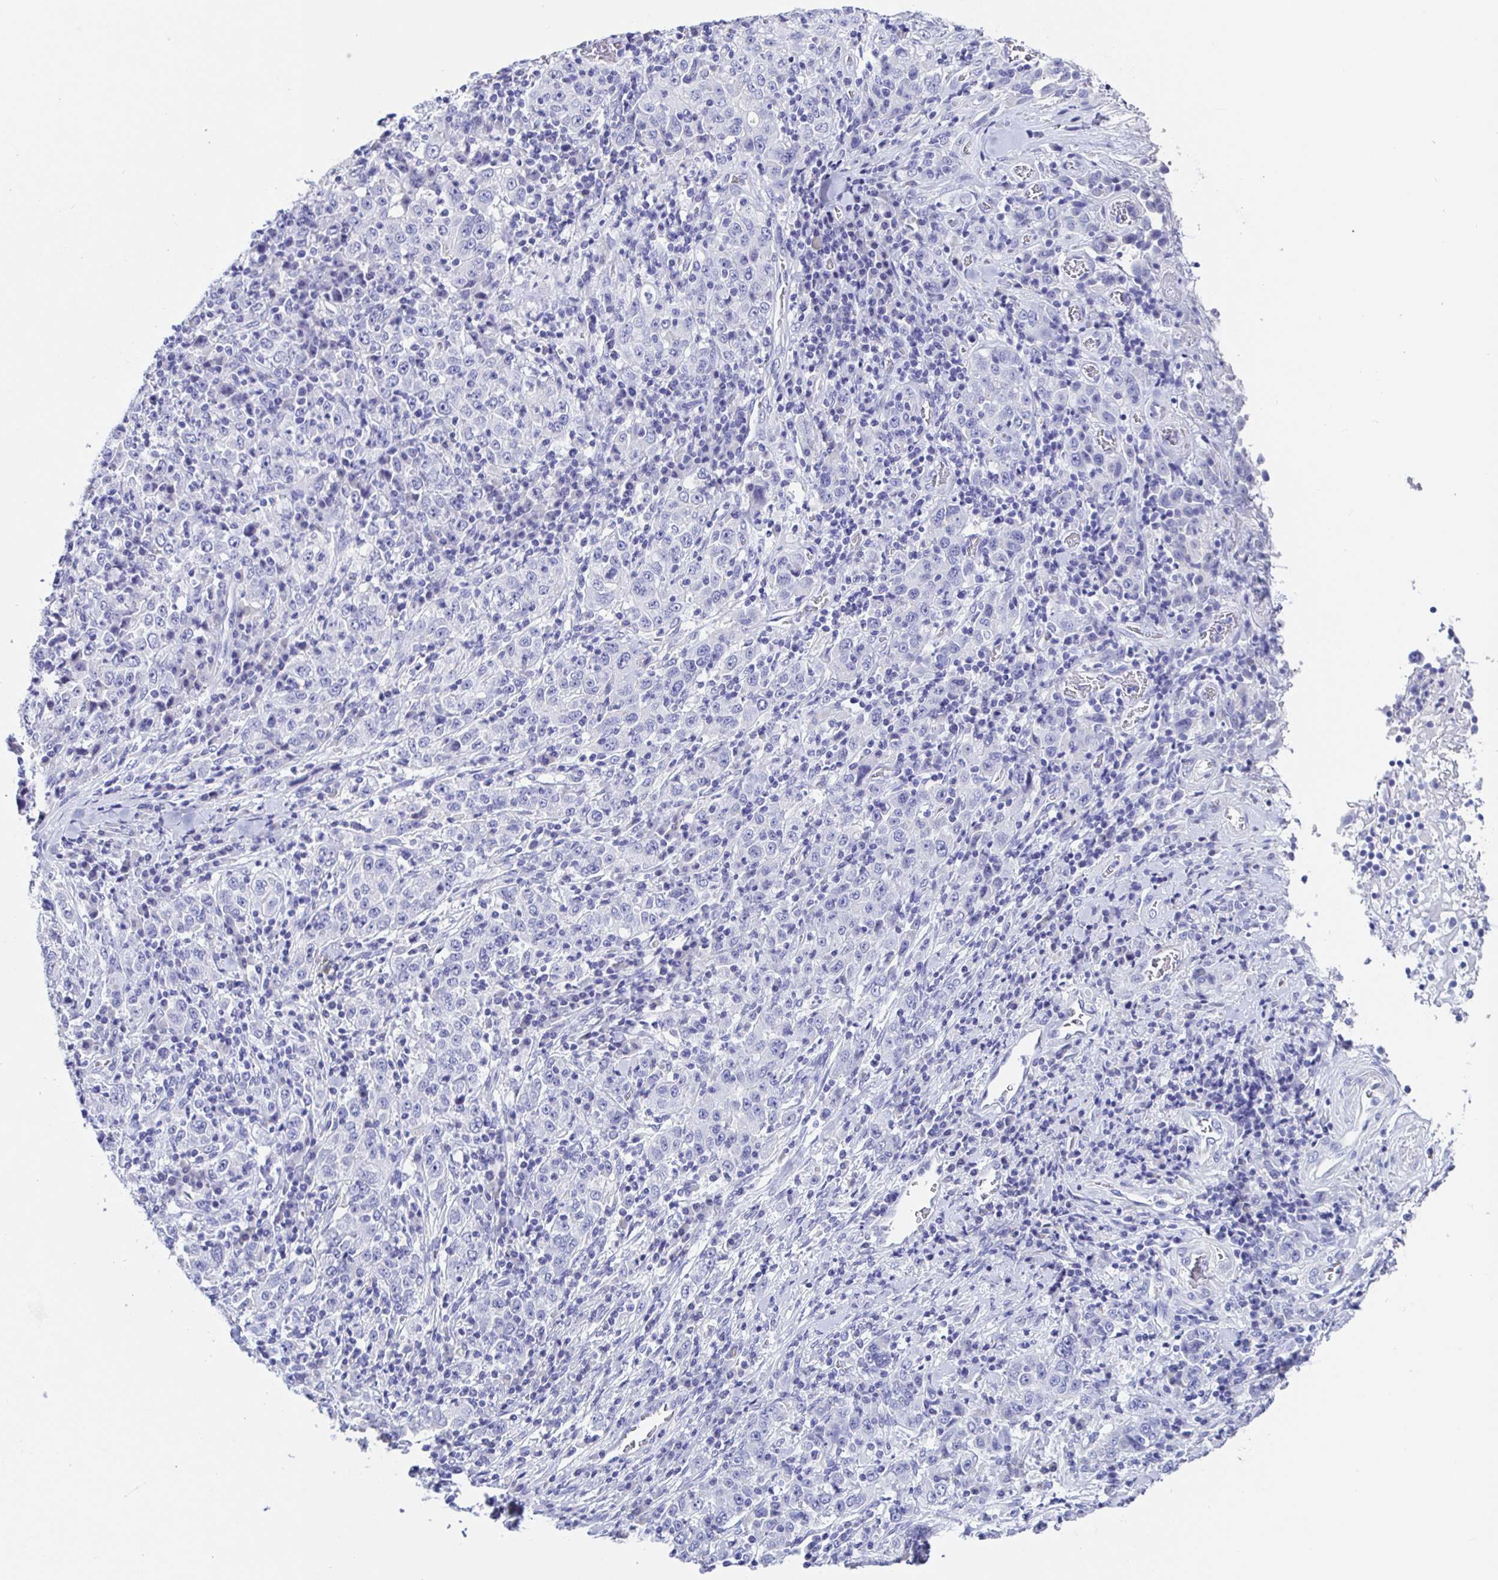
{"staining": {"intensity": "negative", "quantity": "none", "location": "none"}, "tissue": "stomach cancer", "cell_type": "Tumor cells", "image_type": "cancer", "snomed": [{"axis": "morphology", "description": "Normal tissue, NOS"}, {"axis": "morphology", "description": "Adenocarcinoma, NOS"}, {"axis": "topography", "description": "Stomach, upper"}, {"axis": "topography", "description": "Stomach"}], "caption": "There is no significant expression in tumor cells of adenocarcinoma (stomach).", "gene": "MAOA", "patient": {"sex": "male", "age": 59}}